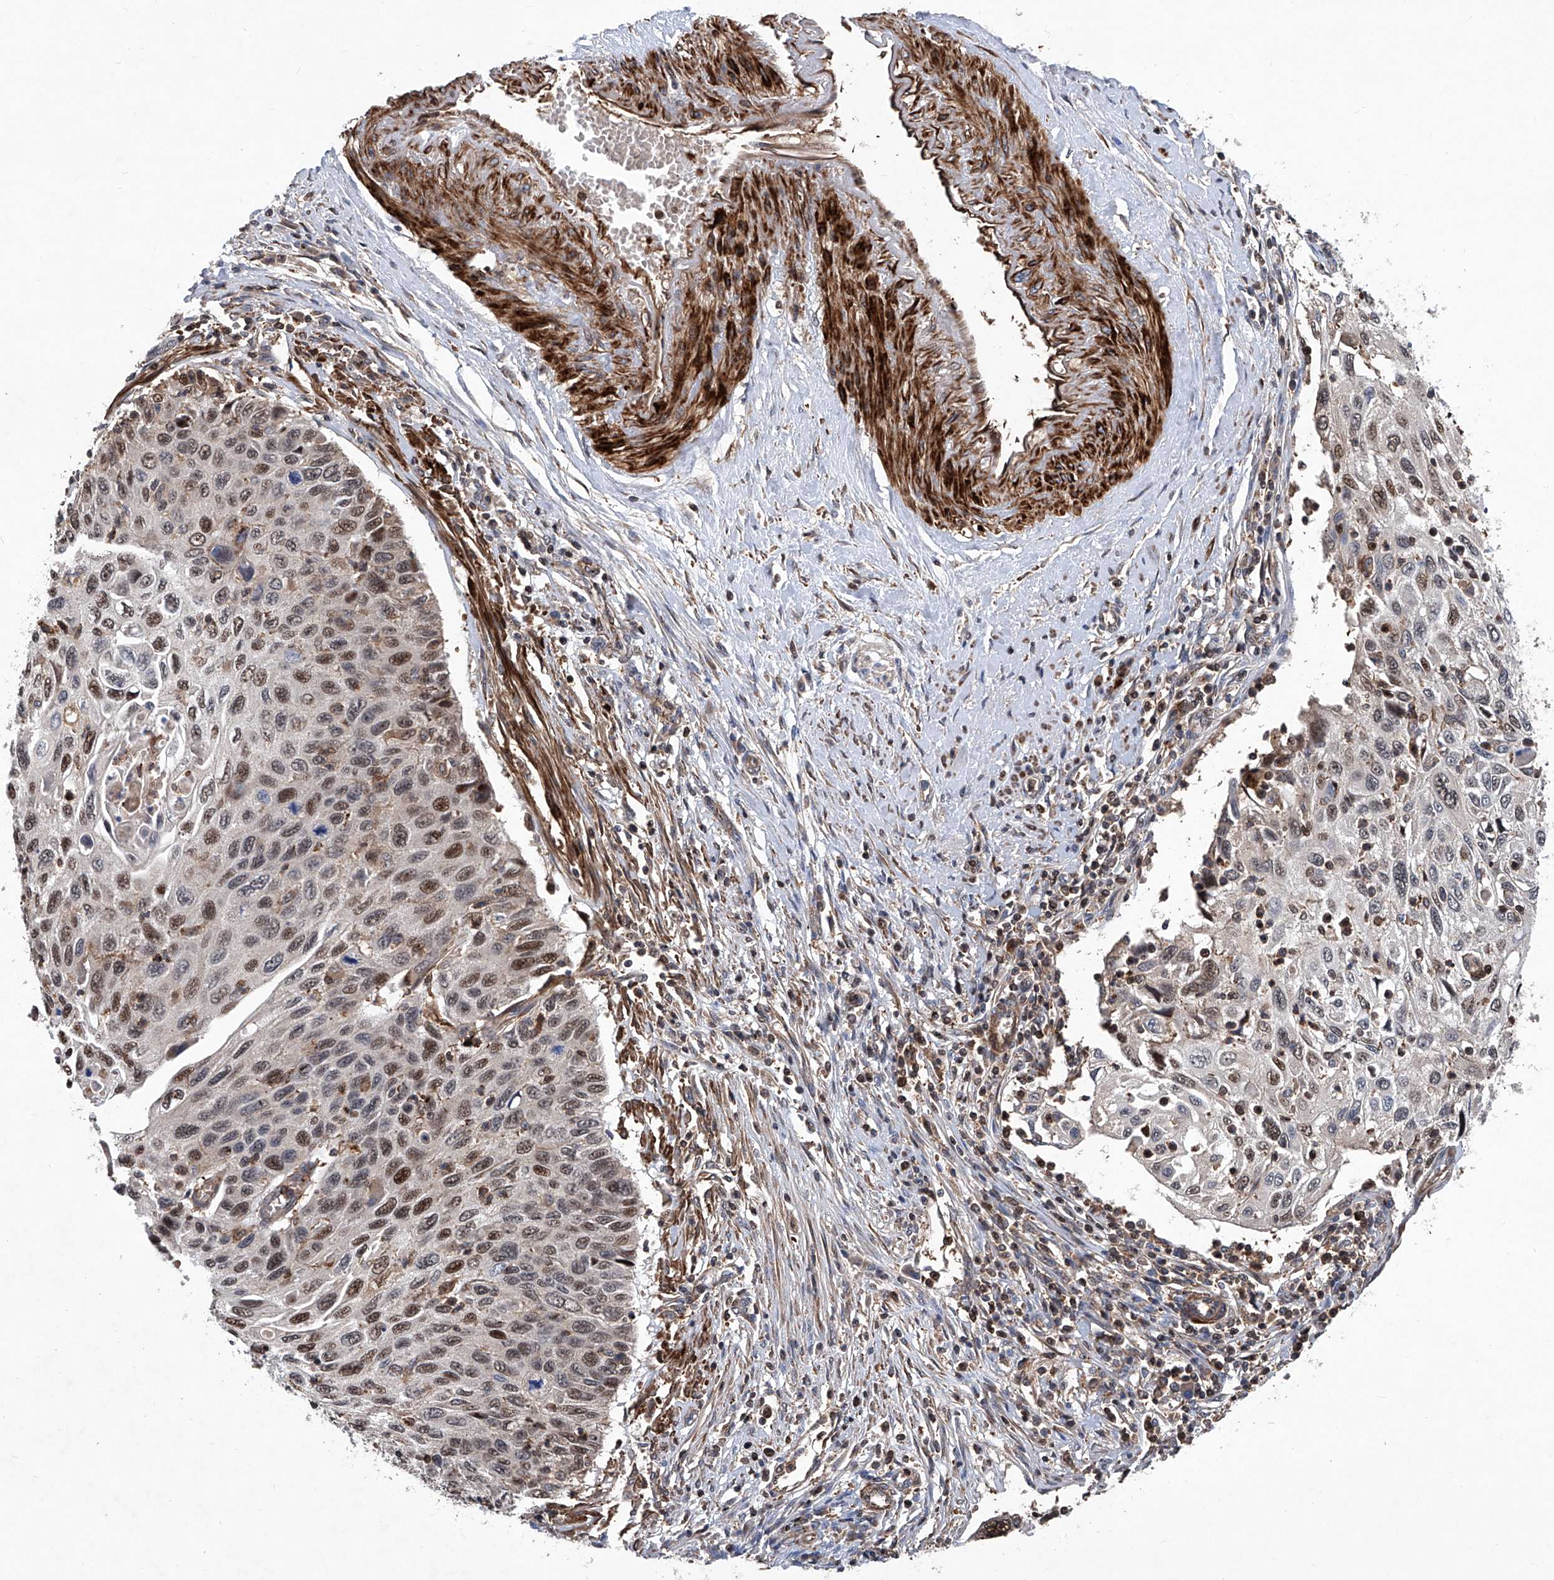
{"staining": {"intensity": "moderate", "quantity": "25%-75%", "location": "nuclear"}, "tissue": "cervical cancer", "cell_type": "Tumor cells", "image_type": "cancer", "snomed": [{"axis": "morphology", "description": "Squamous cell carcinoma, NOS"}, {"axis": "topography", "description": "Cervix"}], "caption": "Moderate nuclear positivity is seen in approximately 25%-75% of tumor cells in cervical cancer. (brown staining indicates protein expression, while blue staining denotes nuclei).", "gene": "NT5C3A", "patient": {"sex": "female", "age": 70}}